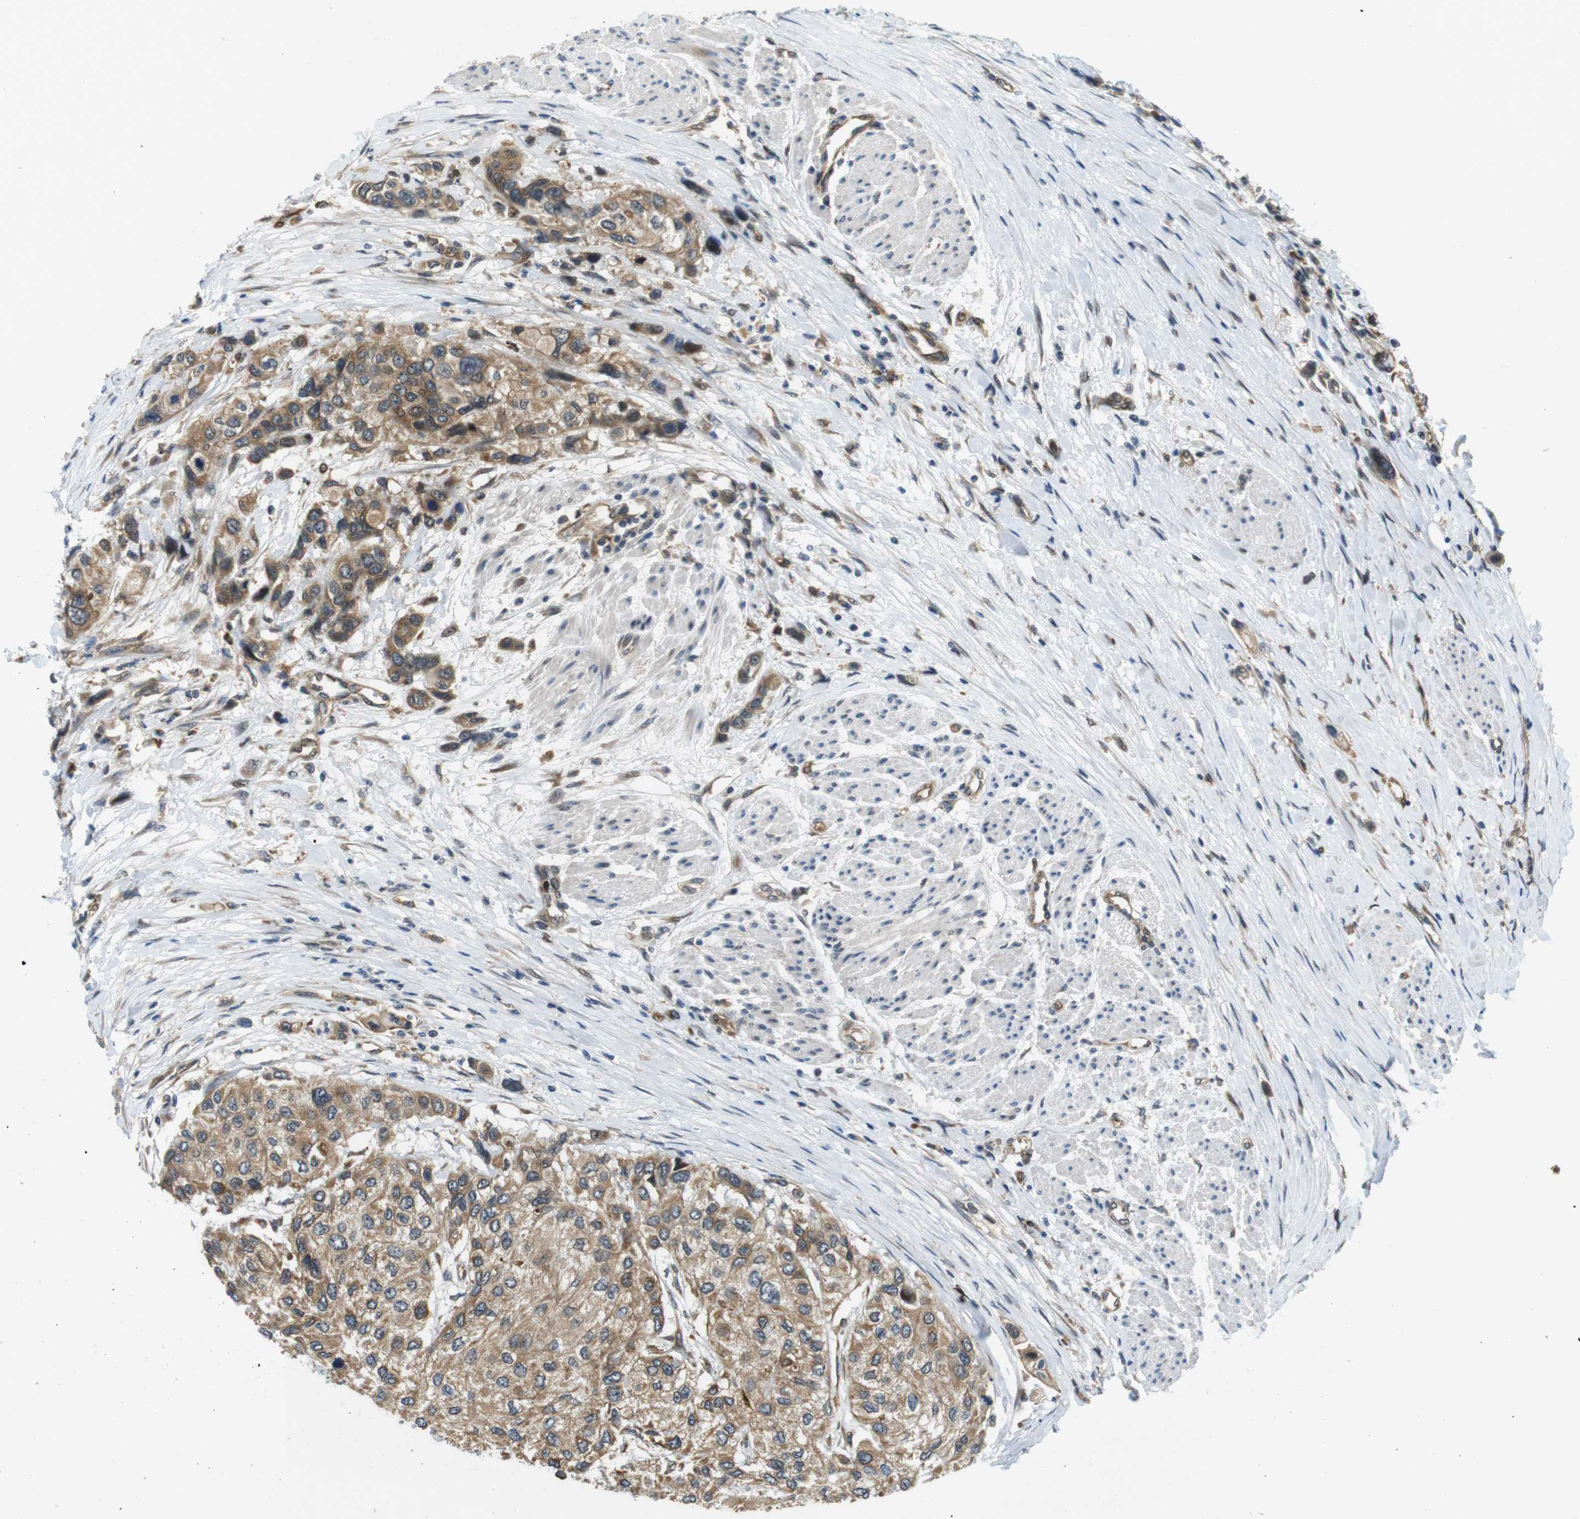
{"staining": {"intensity": "moderate", "quantity": ">75%", "location": "cytoplasmic/membranous"}, "tissue": "urothelial cancer", "cell_type": "Tumor cells", "image_type": "cancer", "snomed": [{"axis": "morphology", "description": "Urothelial carcinoma, High grade"}, {"axis": "topography", "description": "Urinary bladder"}], "caption": "Immunohistochemical staining of human urothelial carcinoma (high-grade) exhibits moderate cytoplasmic/membranous protein positivity in about >75% of tumor cells.", "gene": "PALD1", "patient": {"sex": "female", "age": 56}}